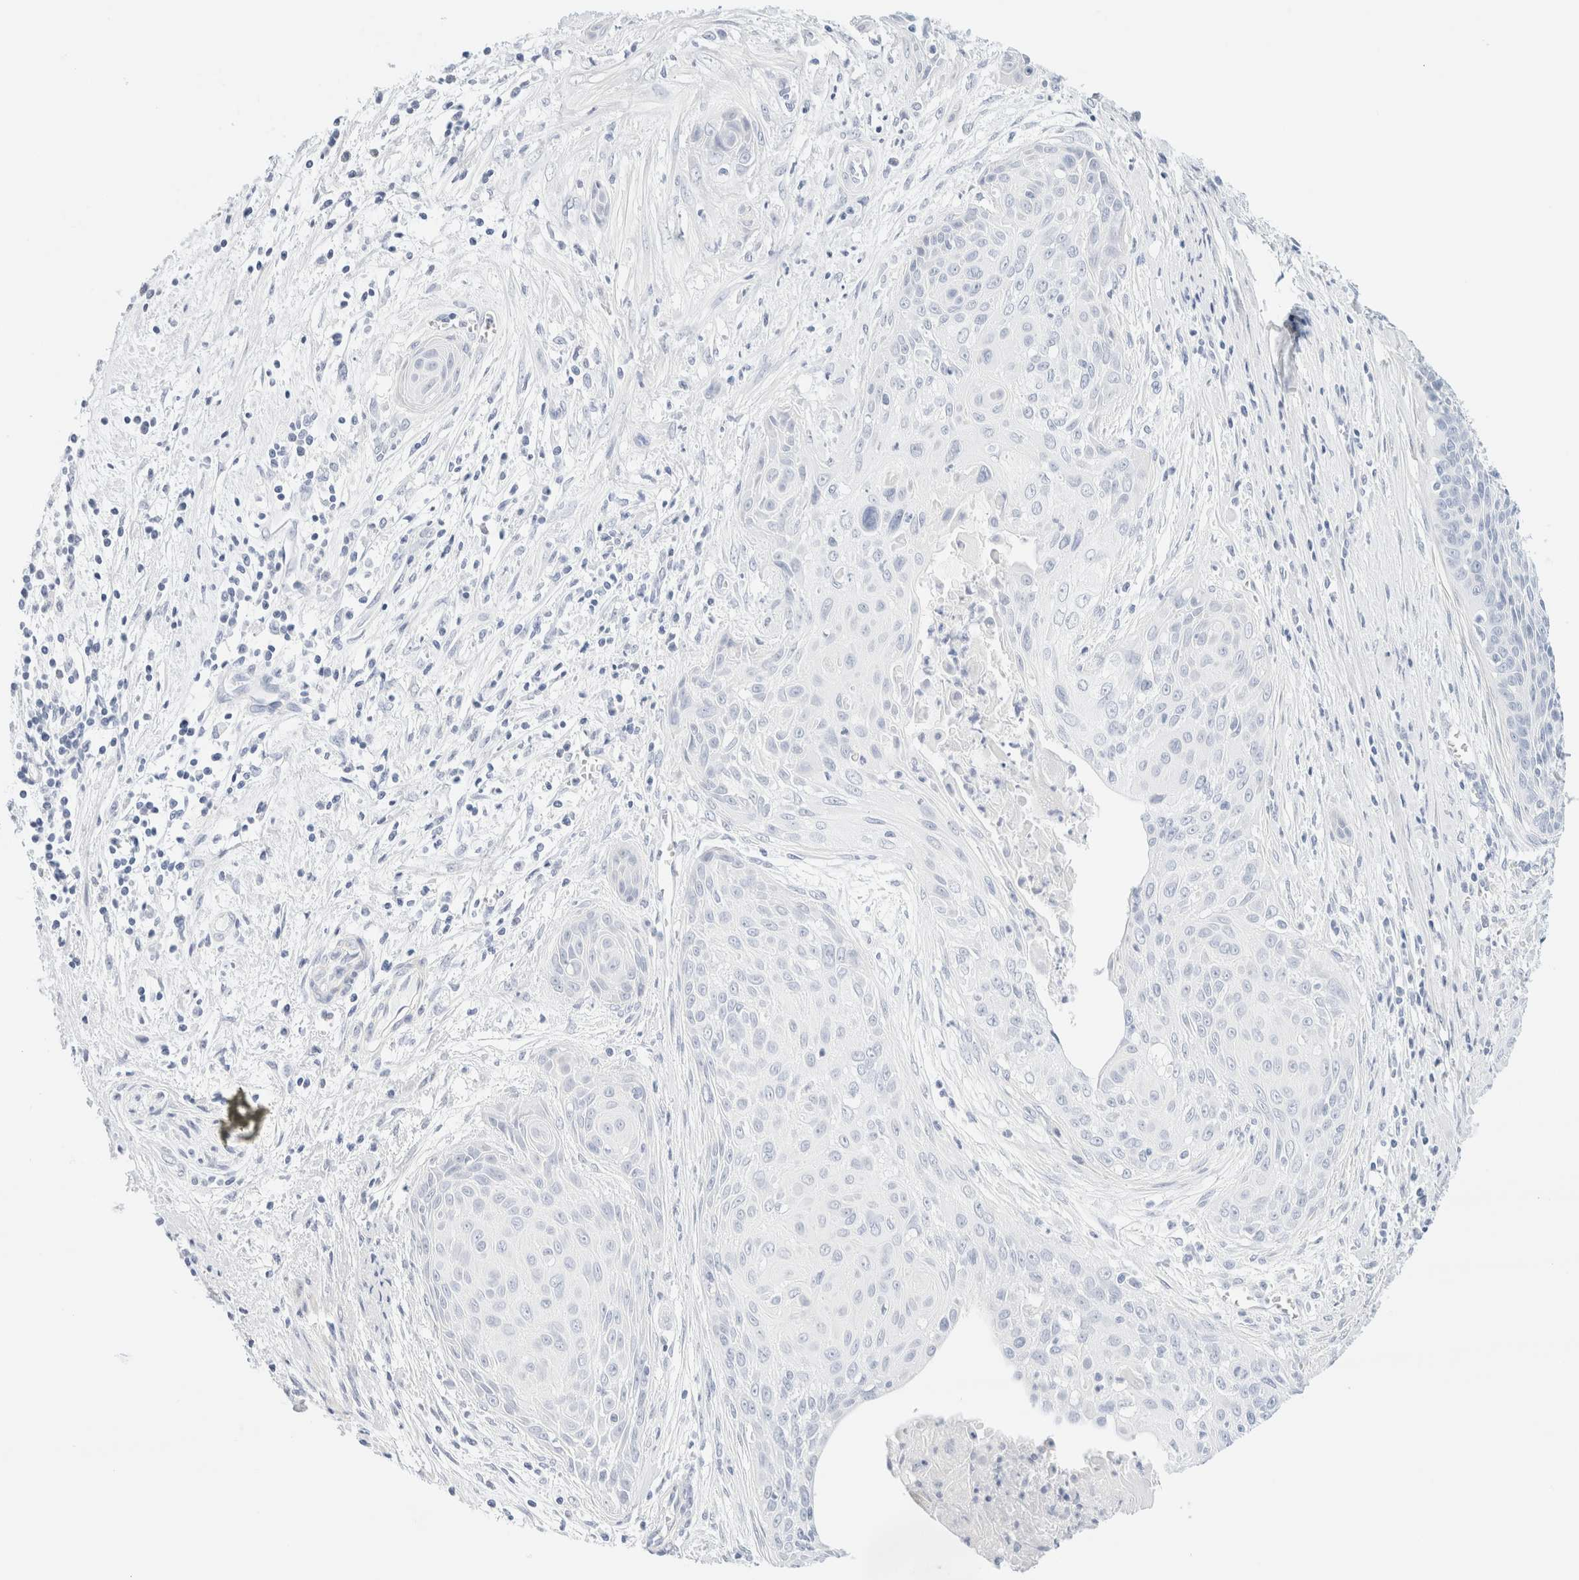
{"staining": {"intensity": "negative", "quantity": "none", "location": "none"}, "tissue": "cervical cancer", "cell_type": "Tumor cells", "image_type": "cancer", "snomed": [{"axis": "morphology", "description": "Squamous cell carcinoma, NOS"}, {"axis": "topography", "description": "Cervix"}], "caption": "An image of cervical cancer (squamous cell carcinoma) stained for a protein displays no brown staining in tumor cells.", "gene": "DPYS", "patient": {"sex": "female", "age": 55}}